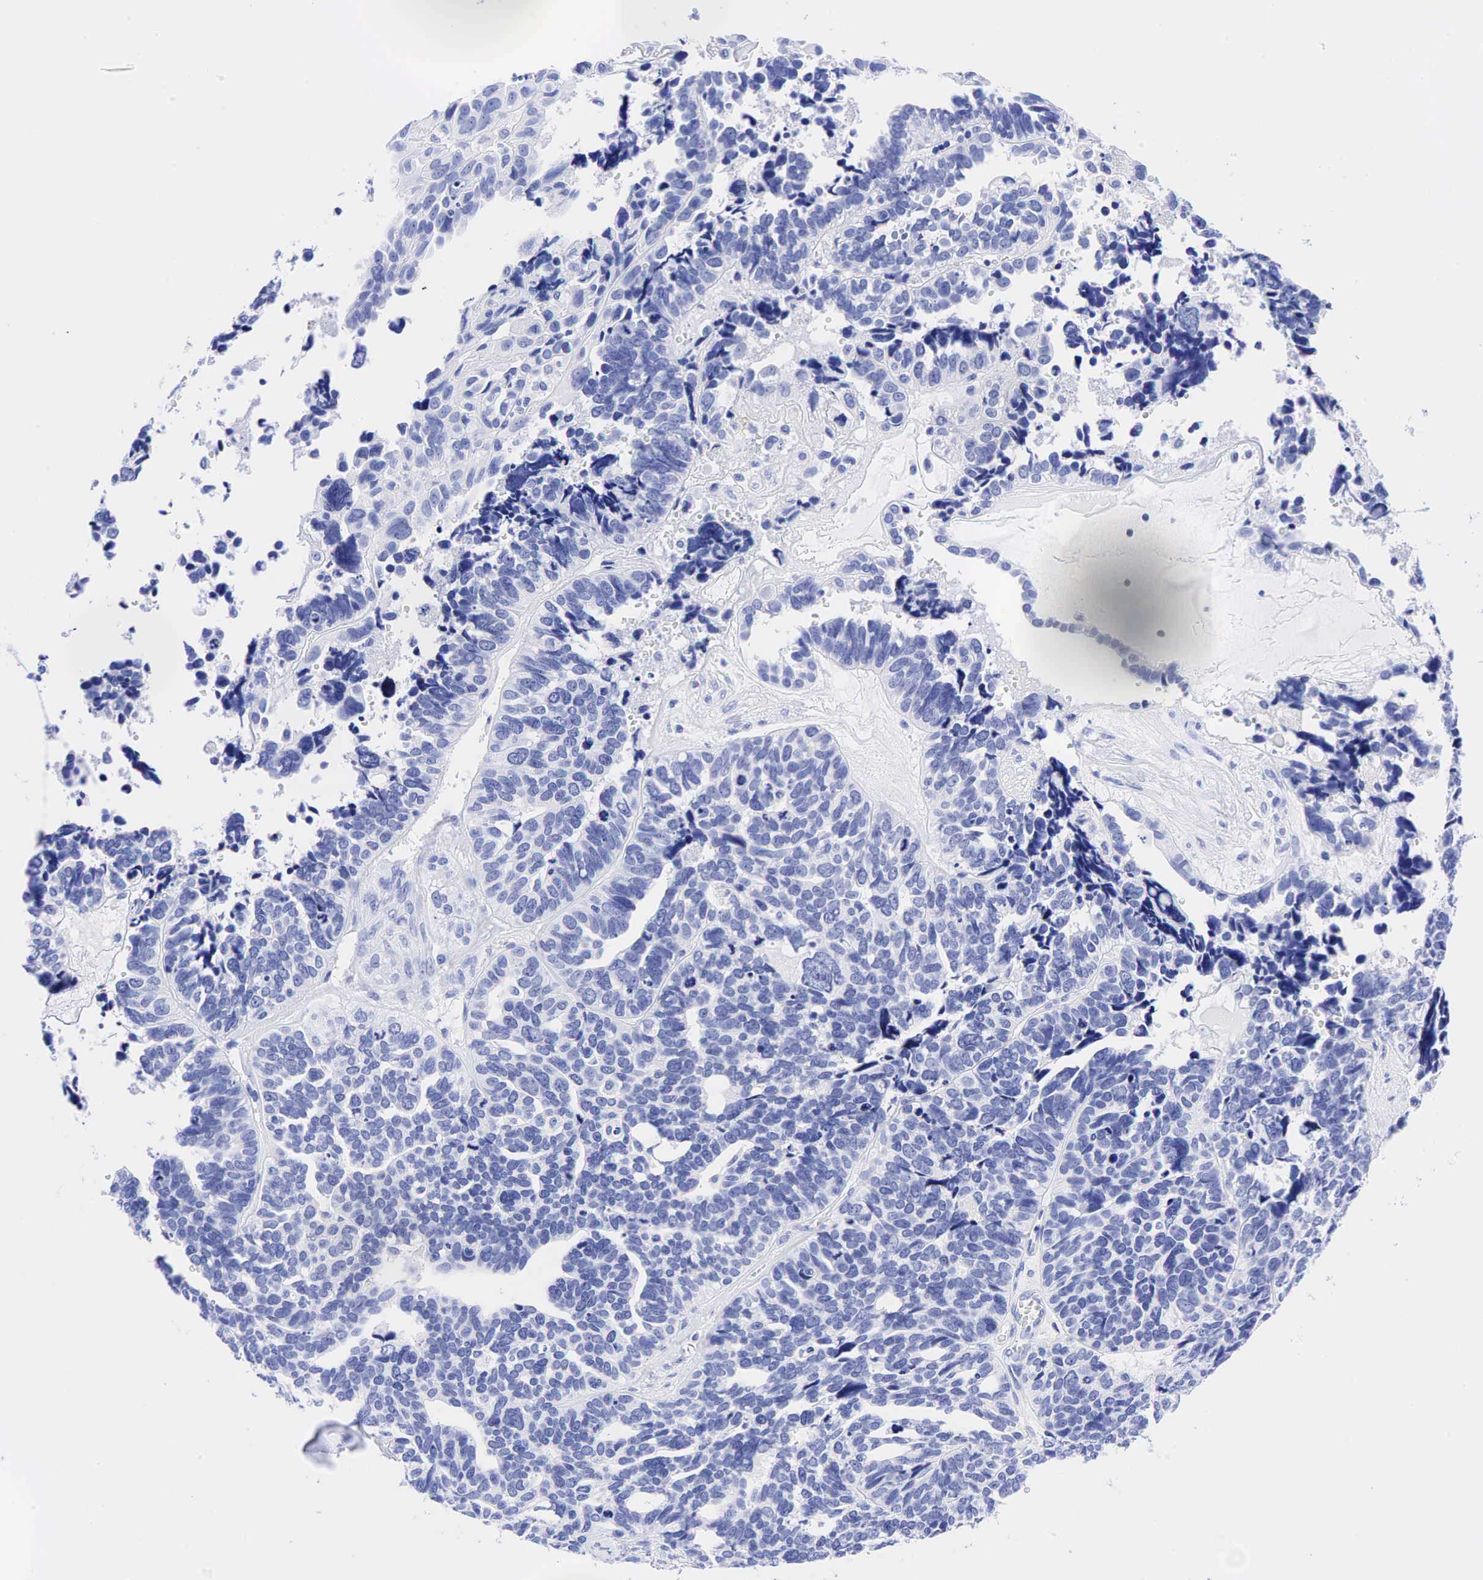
{"staining": {"intensity": "negative", "quantity": "none", "location": "none"}, "tissue": "ovarian cancer", "cell_type": "Tumor cells", "image_type": "cancer", "snomed": [{"axis": "morphology", "description": "Cystadenocarcinoma, serous, NOS"}, {"axis": "topography", "description": "Ovary"}], "caption": "A micrograph of ovarian serous cystadenocarcinoma stained for a protein exhibits no brown staining in tumor cells. (Immunohistochemistry, brightfield microscopy, high magnification).", "gene": "CHGA", "patient": {"sex": "female", "age": 77}}